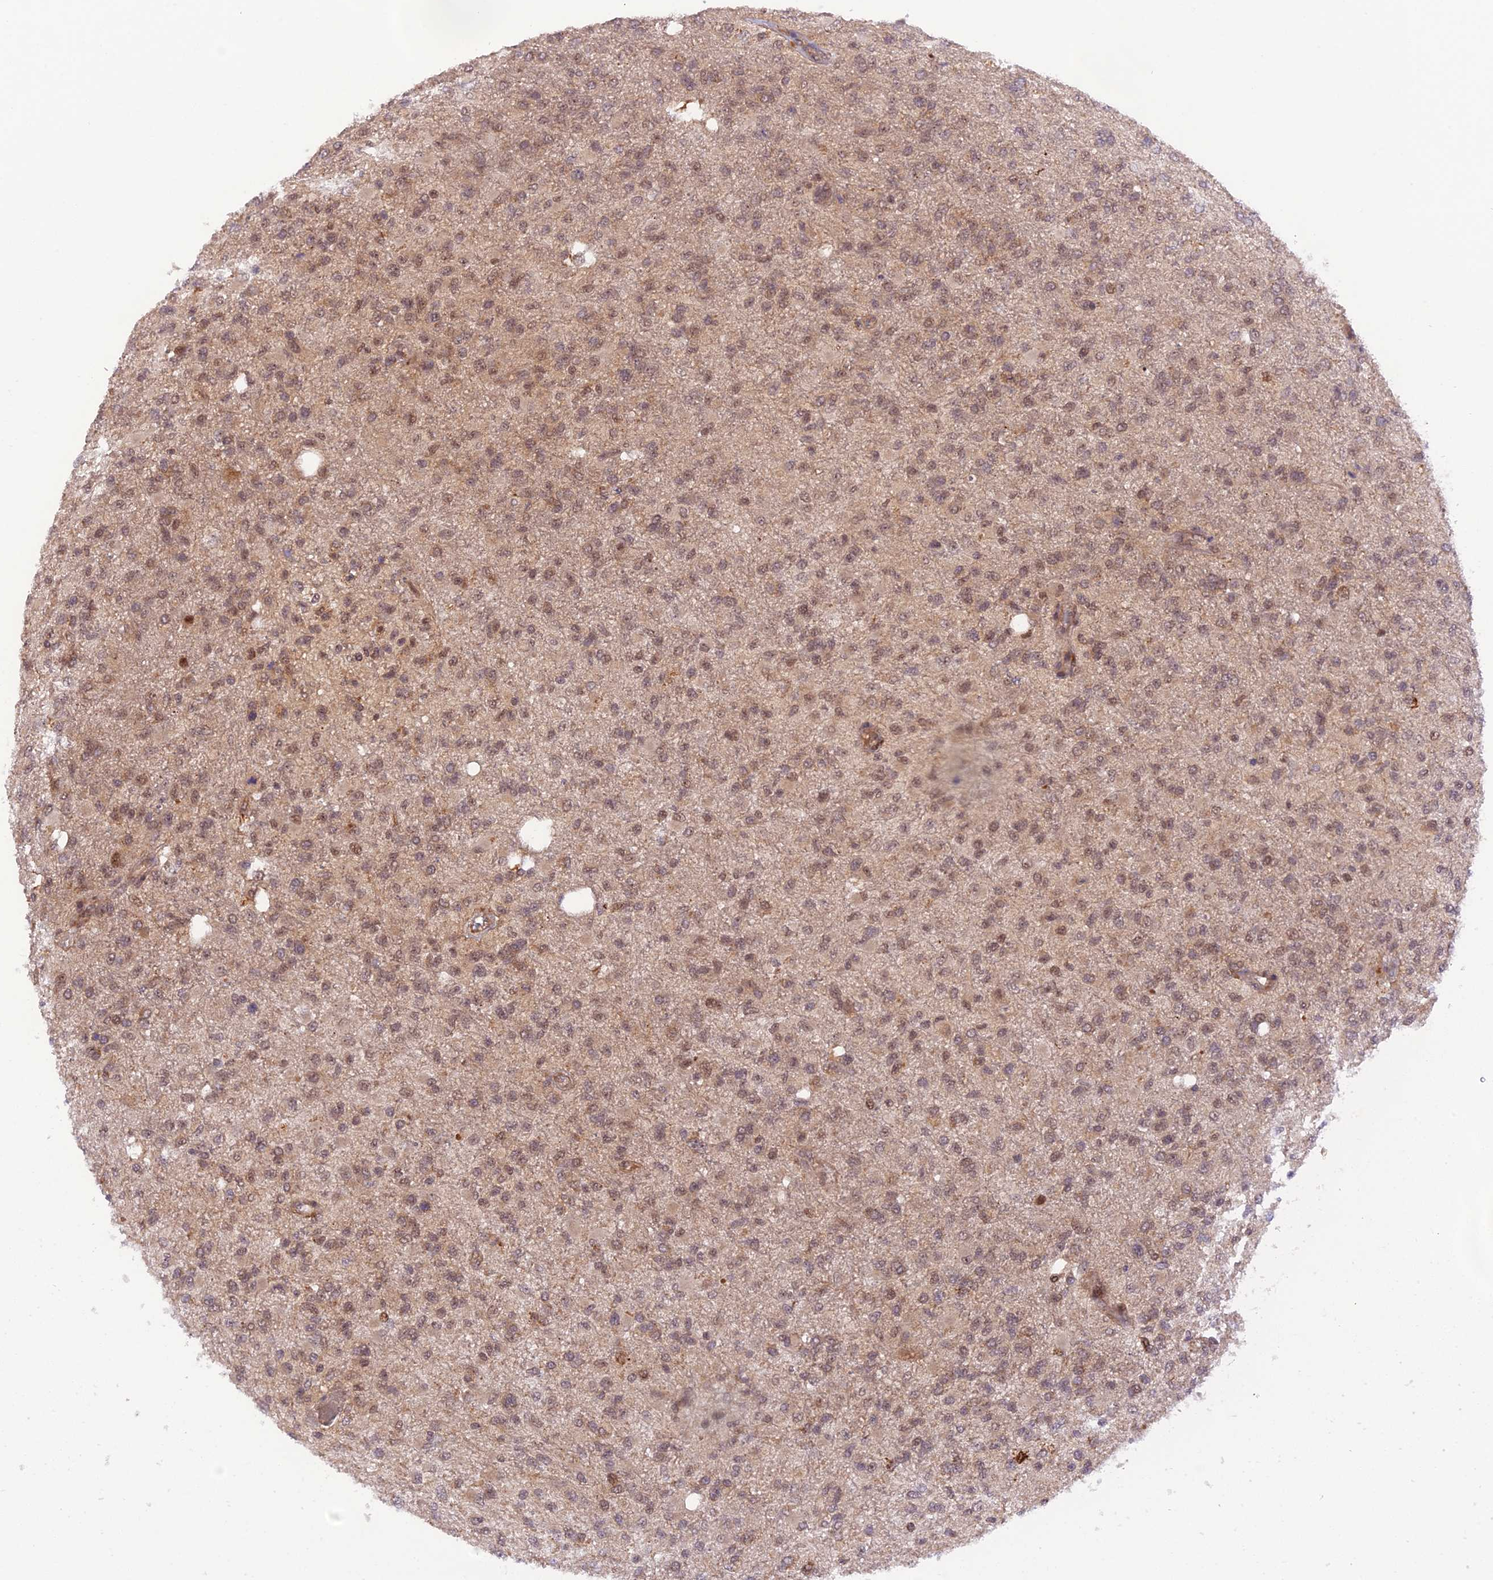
{"staining": {"intensity": "moderate", "quantity": ">75%", "location": "cytoplasmic/membranous,nuclear"}, "tissue": "glioma", "cell_type": "Tumor cells", "image_type": "cancer", "snomed": [{"axis": "morphology", "description": "Glioma, malignant, High grade"}, {"axis": "topography", "description": "Brain"}], "caption": "Malignant high-grade glioma stained for a protein reveals moderate cytoplasmic/membranous and nuclear positivity in tumor cells.", "gene": "SAMD4A", "patient": {"sex": "female", "age": 74}}